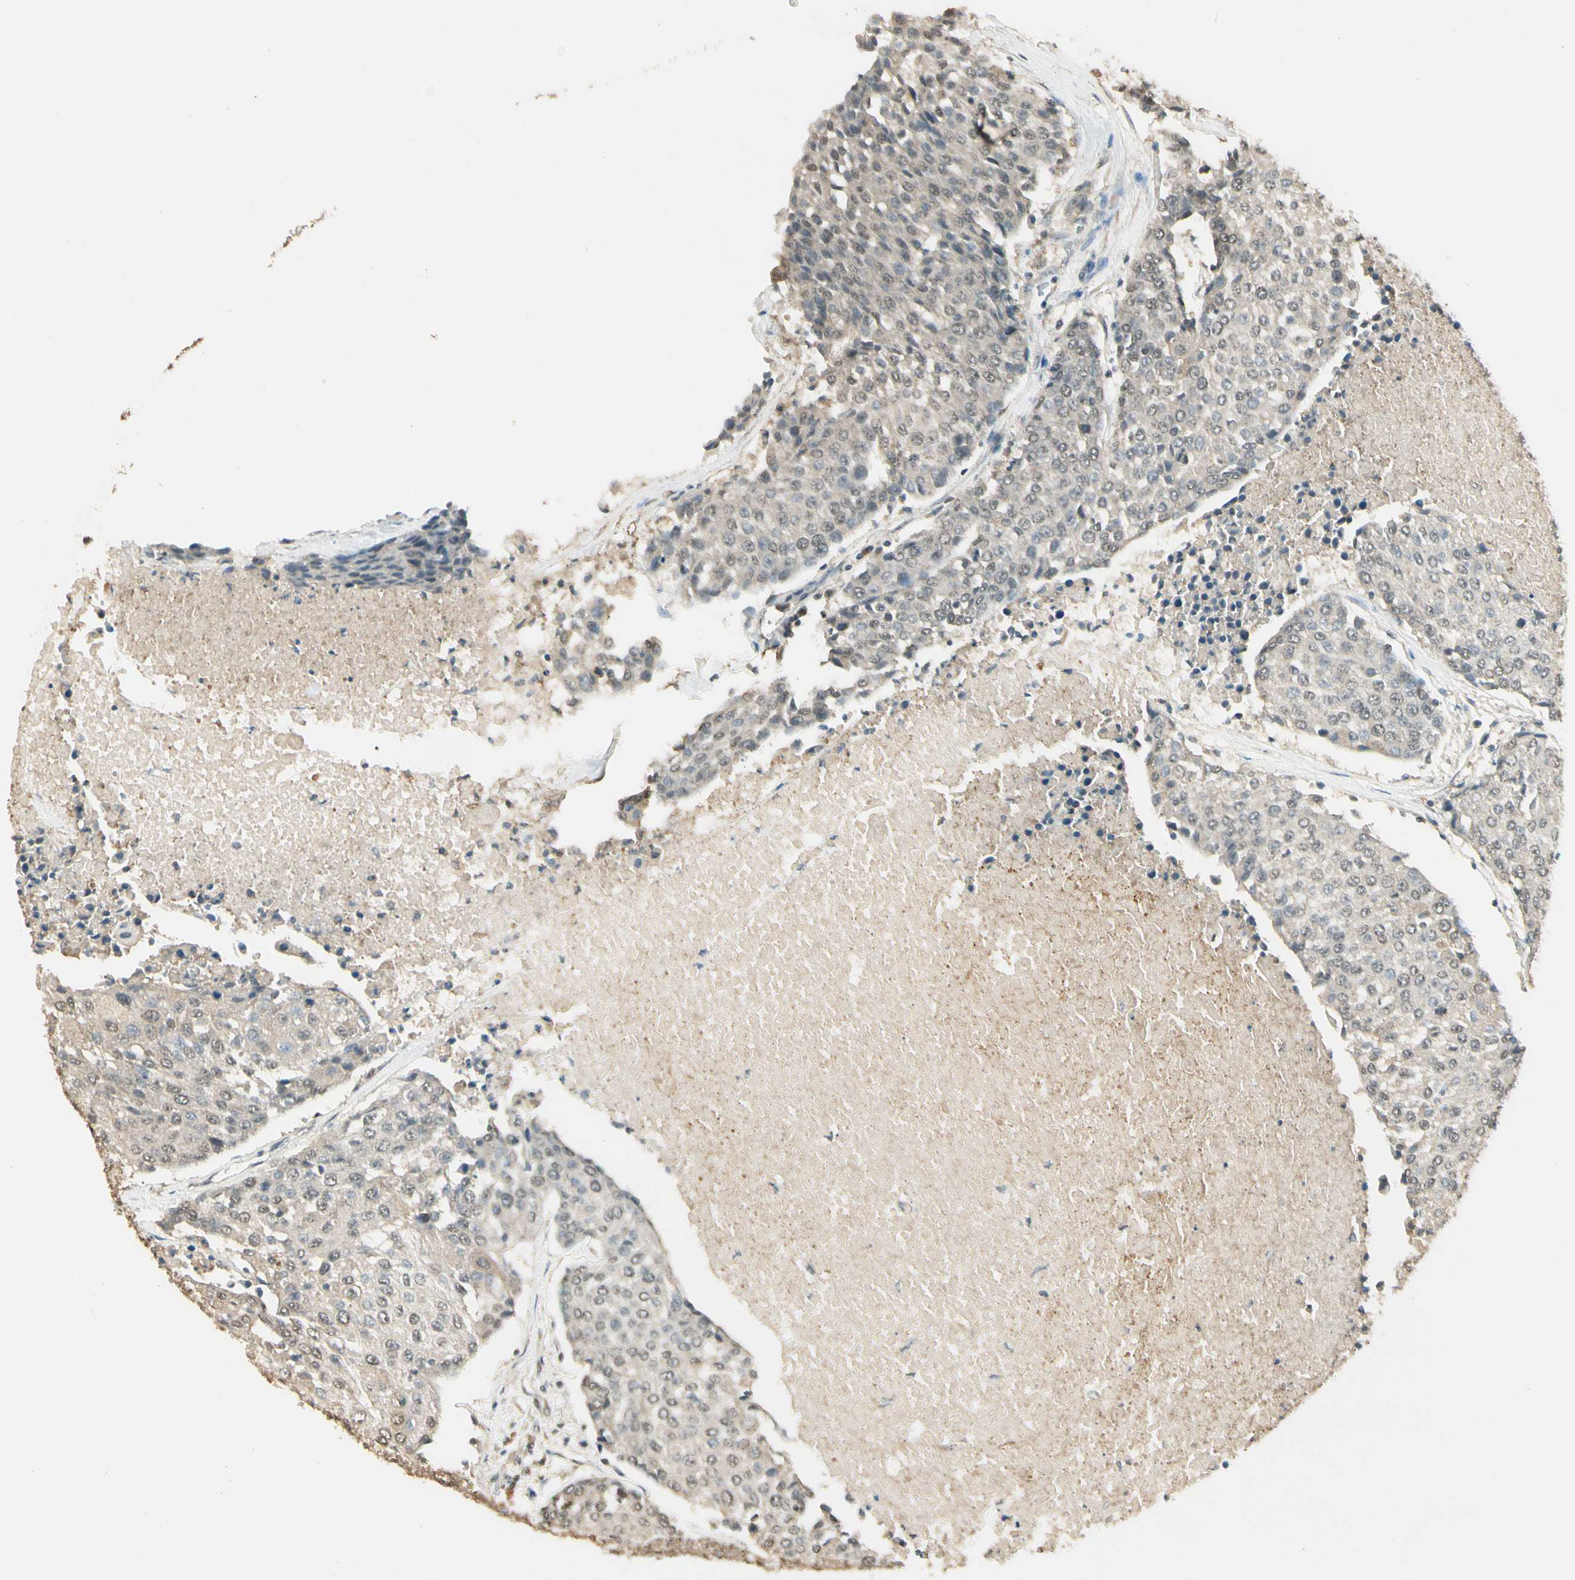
{"staining": {"intensity": "weak", "quantity": "25%-75%", "location": "cytoplasmic/membranous"}, "tissue": "urothelial cancer", "cell_type": "Tumor cells", "image_type": "cancer", "snomed": [{"axis": "morphology", "description": "Urothelial carcinoma, High grade"}, {"axis": "topography", "description": "Urinary bladder"}], "caption": "Approximately 25%-75% of tumor cells in urothelial cancer show weak cytoplasmic/membranous protein expression as visualized by brown immunohistochemical staining.", "gene": "SGCA", "patient": {"sex": "female", "age": 85}}